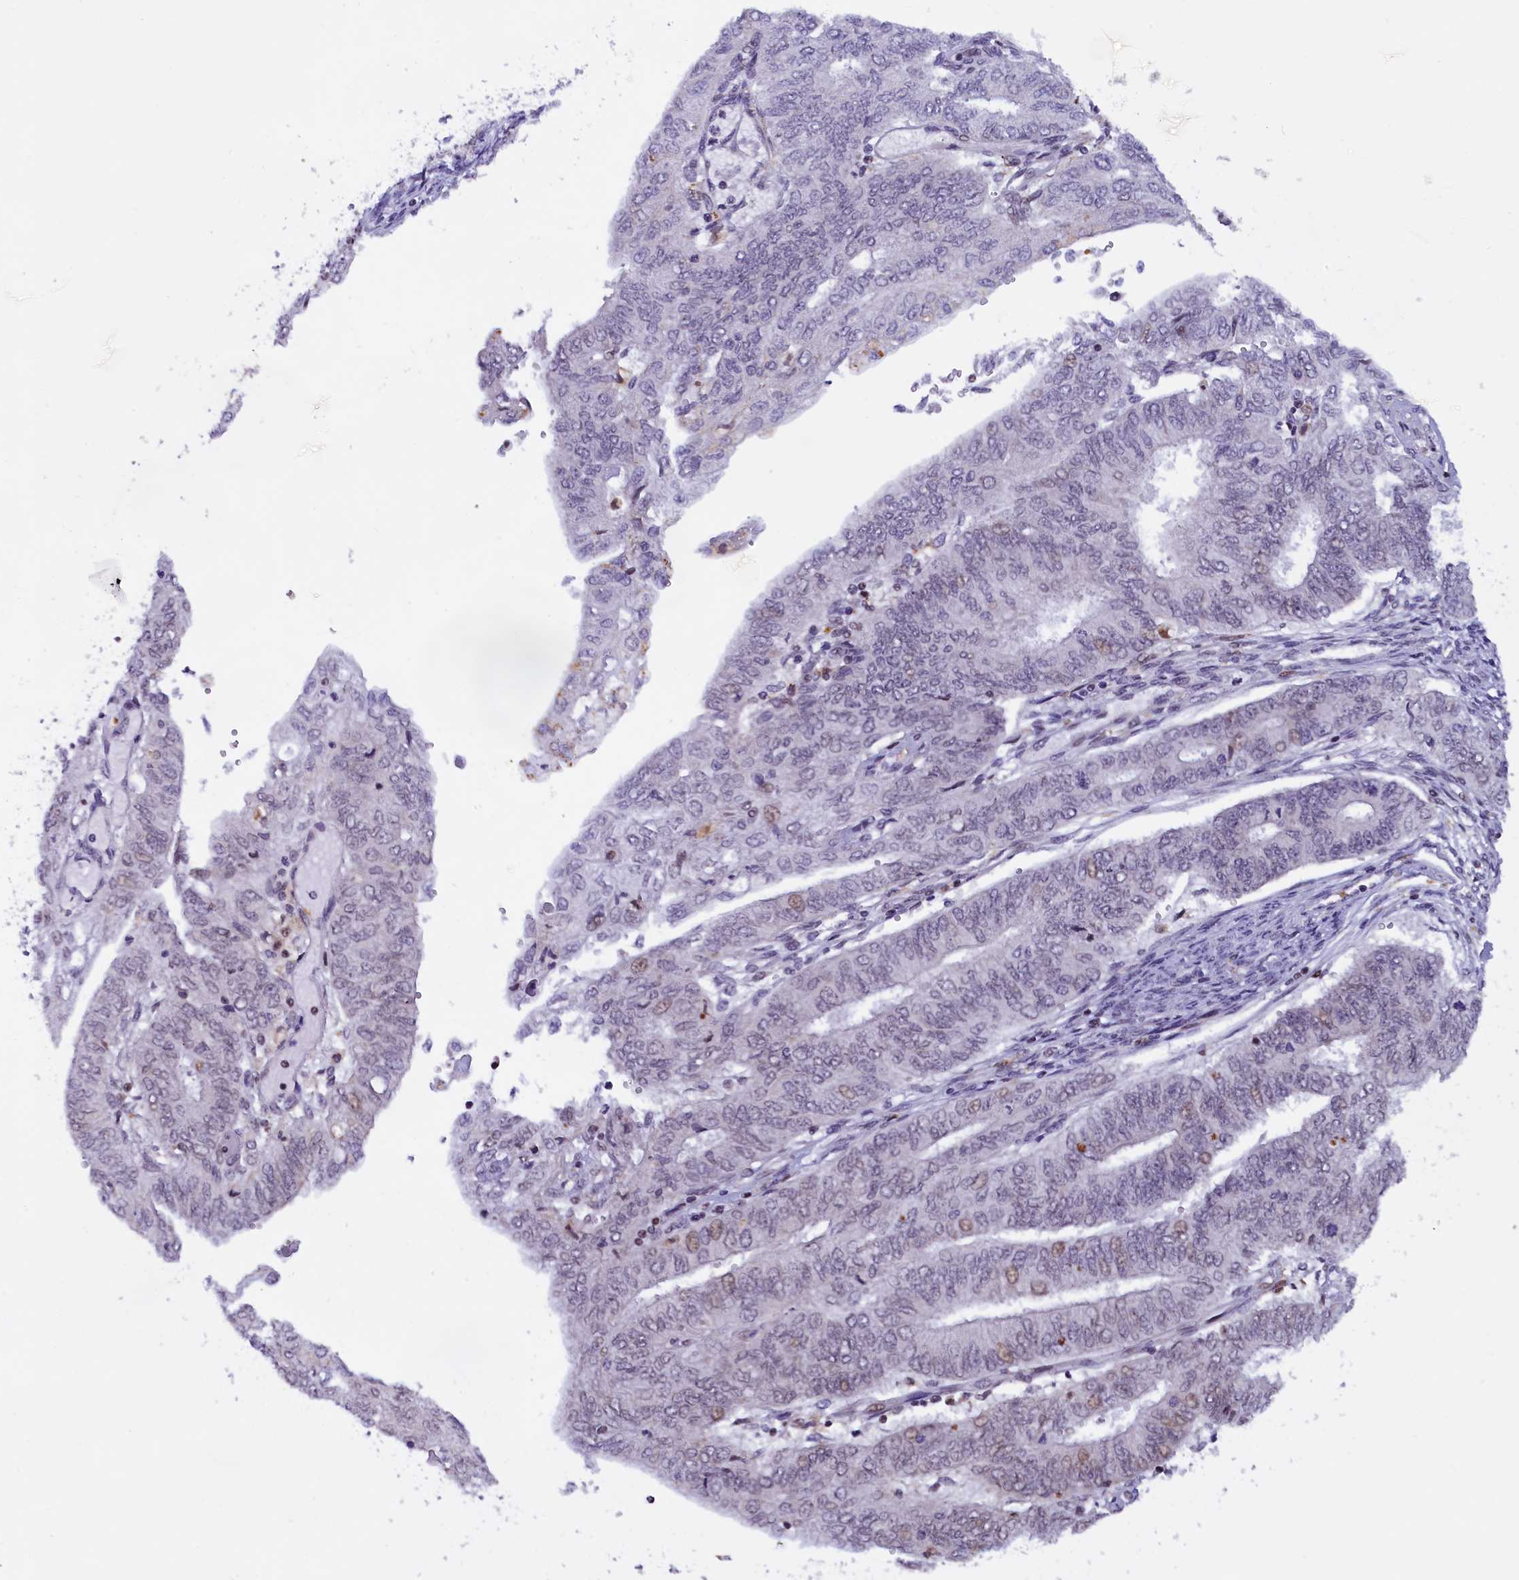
{"staining": {"intensity": "weak", "quantity": "<25%", "location": "nuclear"}, "tissue": "endometrial cancer", "cell_type": "Tumor cells", "image_type": "cancer", "snomed": [{"axis": "morphology", "description": "Adenocarcinoma, NOS"}, {"axis": "topography", "description": "Endometrium"}], "caption": "A high-resolution image shows IHC staining of adenocarcinoma (endometrial), which demonstrates no significant expression in tumor cells.", "gene": "CDYL2", "patient": {"sex": "female", "age": 68}}